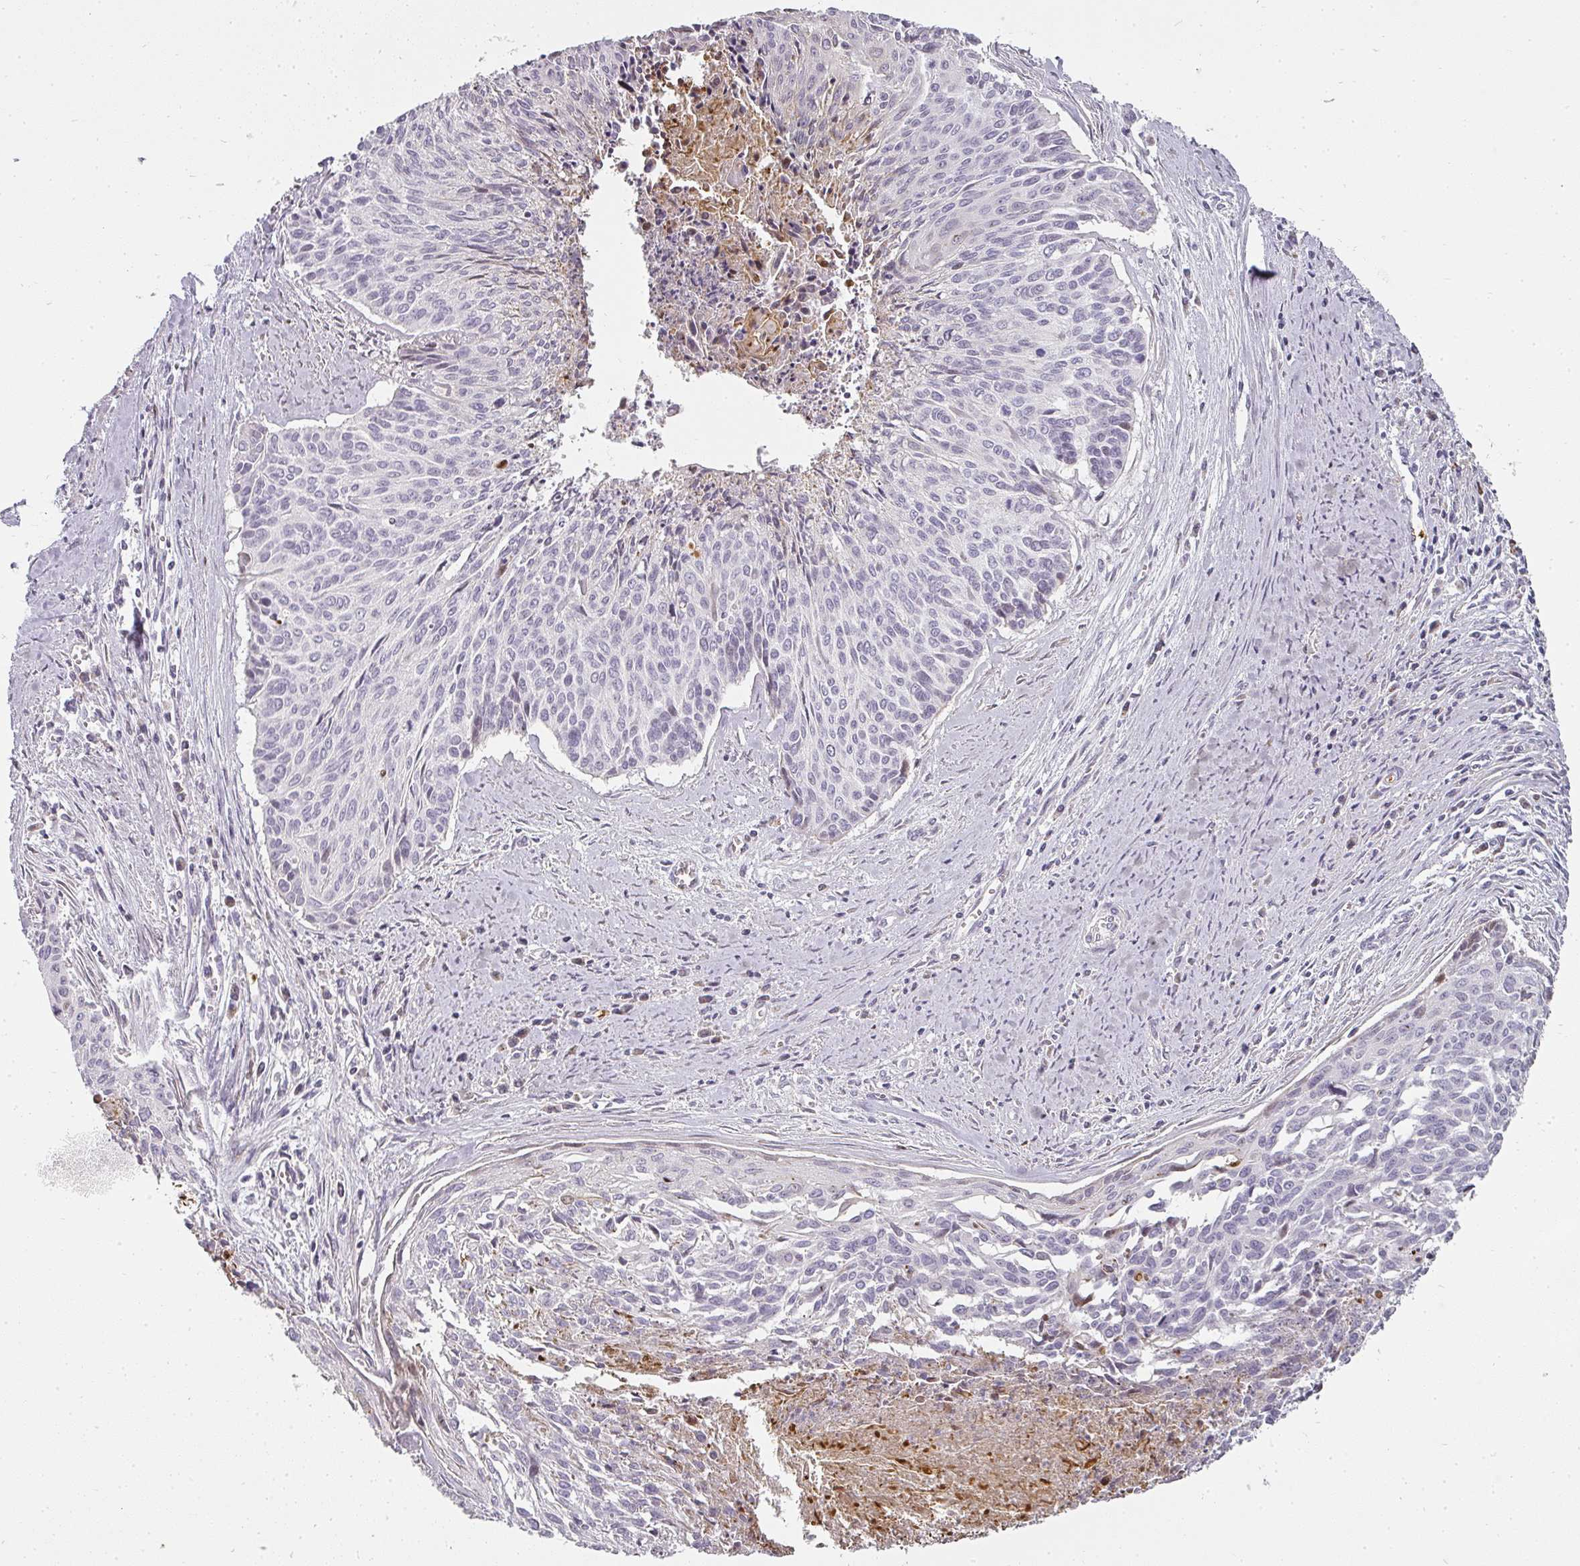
{"staining": {"intensity": "negative", "quantity": "none", "location": "none"}, "tissue": "cervical cancer", "cell_type": "Tumor cells", "image_type": "cancer", "snomed": [{"axis": "morphology", "description": "Squamous cell carcinoma, NOS"}, {"axis": "topography", "description": "Cervix"}], "caption": "The immunohistochemistry photomicrograph has no significant positivity in tumor cells of cervical cancer tissue.", "gene": "BIK", "patient": {"sex": "female", "age": 55}}